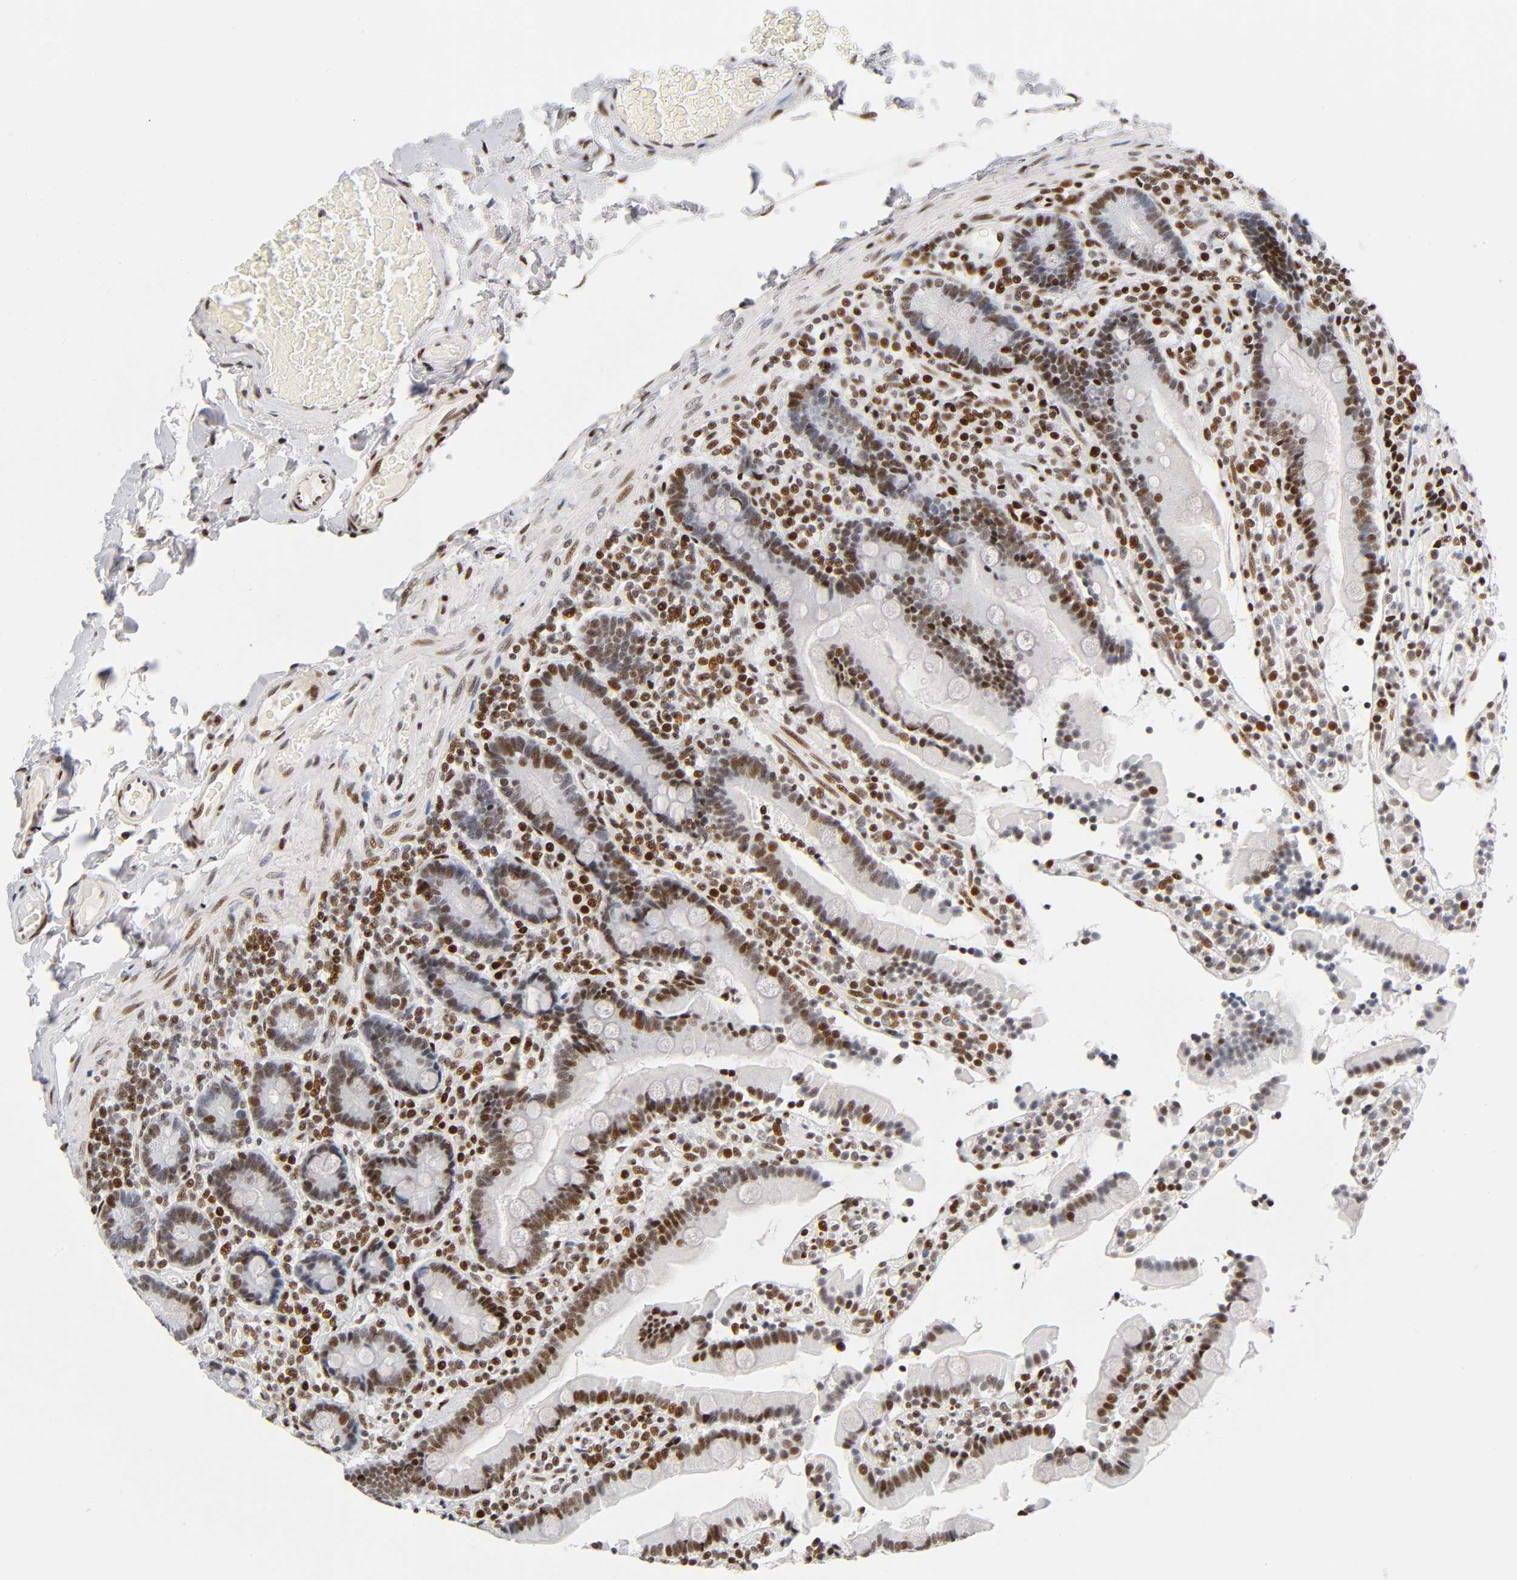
{"staining": {"intensity": "moderate", "quantity": ">75%", "location": "nuclear"}, "tissue": "duodenum", "cell_type": "Glandular cells", "image_type": "normal", "snomed": [{"axis": "morphology", "description": "Normal tissue, NOS"}, {"axis": "topography", "description": "Duodenum"}], "caption": "About >75% of glandular cells in unremarkable duodenum show moderate nuclear protein staining as visualized by brown immunohistochemical staining.", "gene": "SP3", "patient": {"sex": "female", "age": 53}}